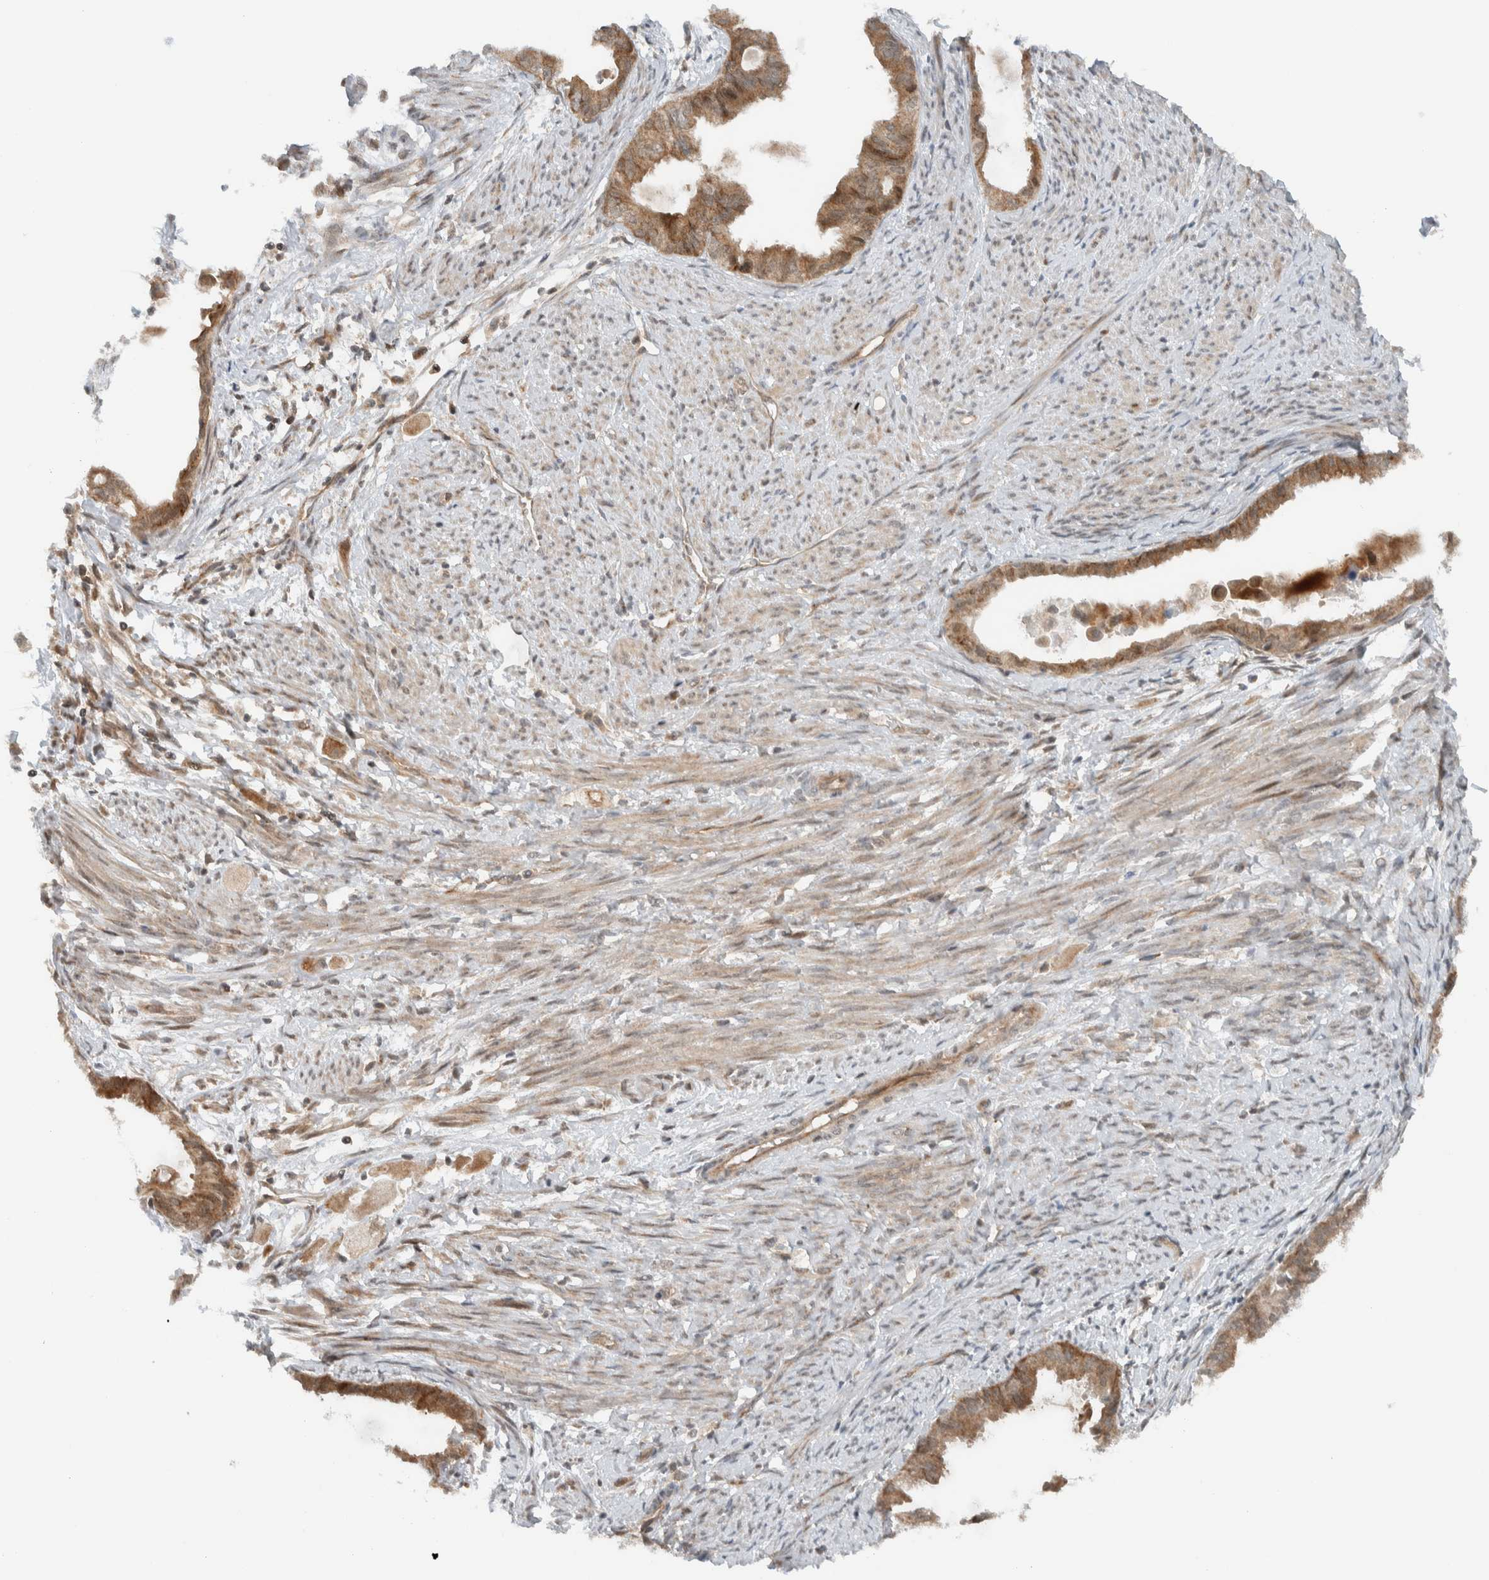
{"staining": {"intensity": "moderate", "quantity": ">75%", "location": "cytoplasmic/membranous"}, "tissue": "cervical cancer", "cell_type": "Tumor cells", "image_type": "cancer", "snomed": [{"axis": "morphology", "description": "Normal tissue, NOS"}, {"axis": "morphology", "description": "Adenocarcinoma, NOS"}, {"axis": "topography", "description": "Cervix"}, {"axis": "topography", "description": "Endometrium"}], "caption": "Human cervical cancer stained with a brown dye shows moderate cytoplasmic/membranous positive expression in about >75% of tumor cells.", "gene": "KLHL6", "patient": {"sex": "female", "age": 86}}